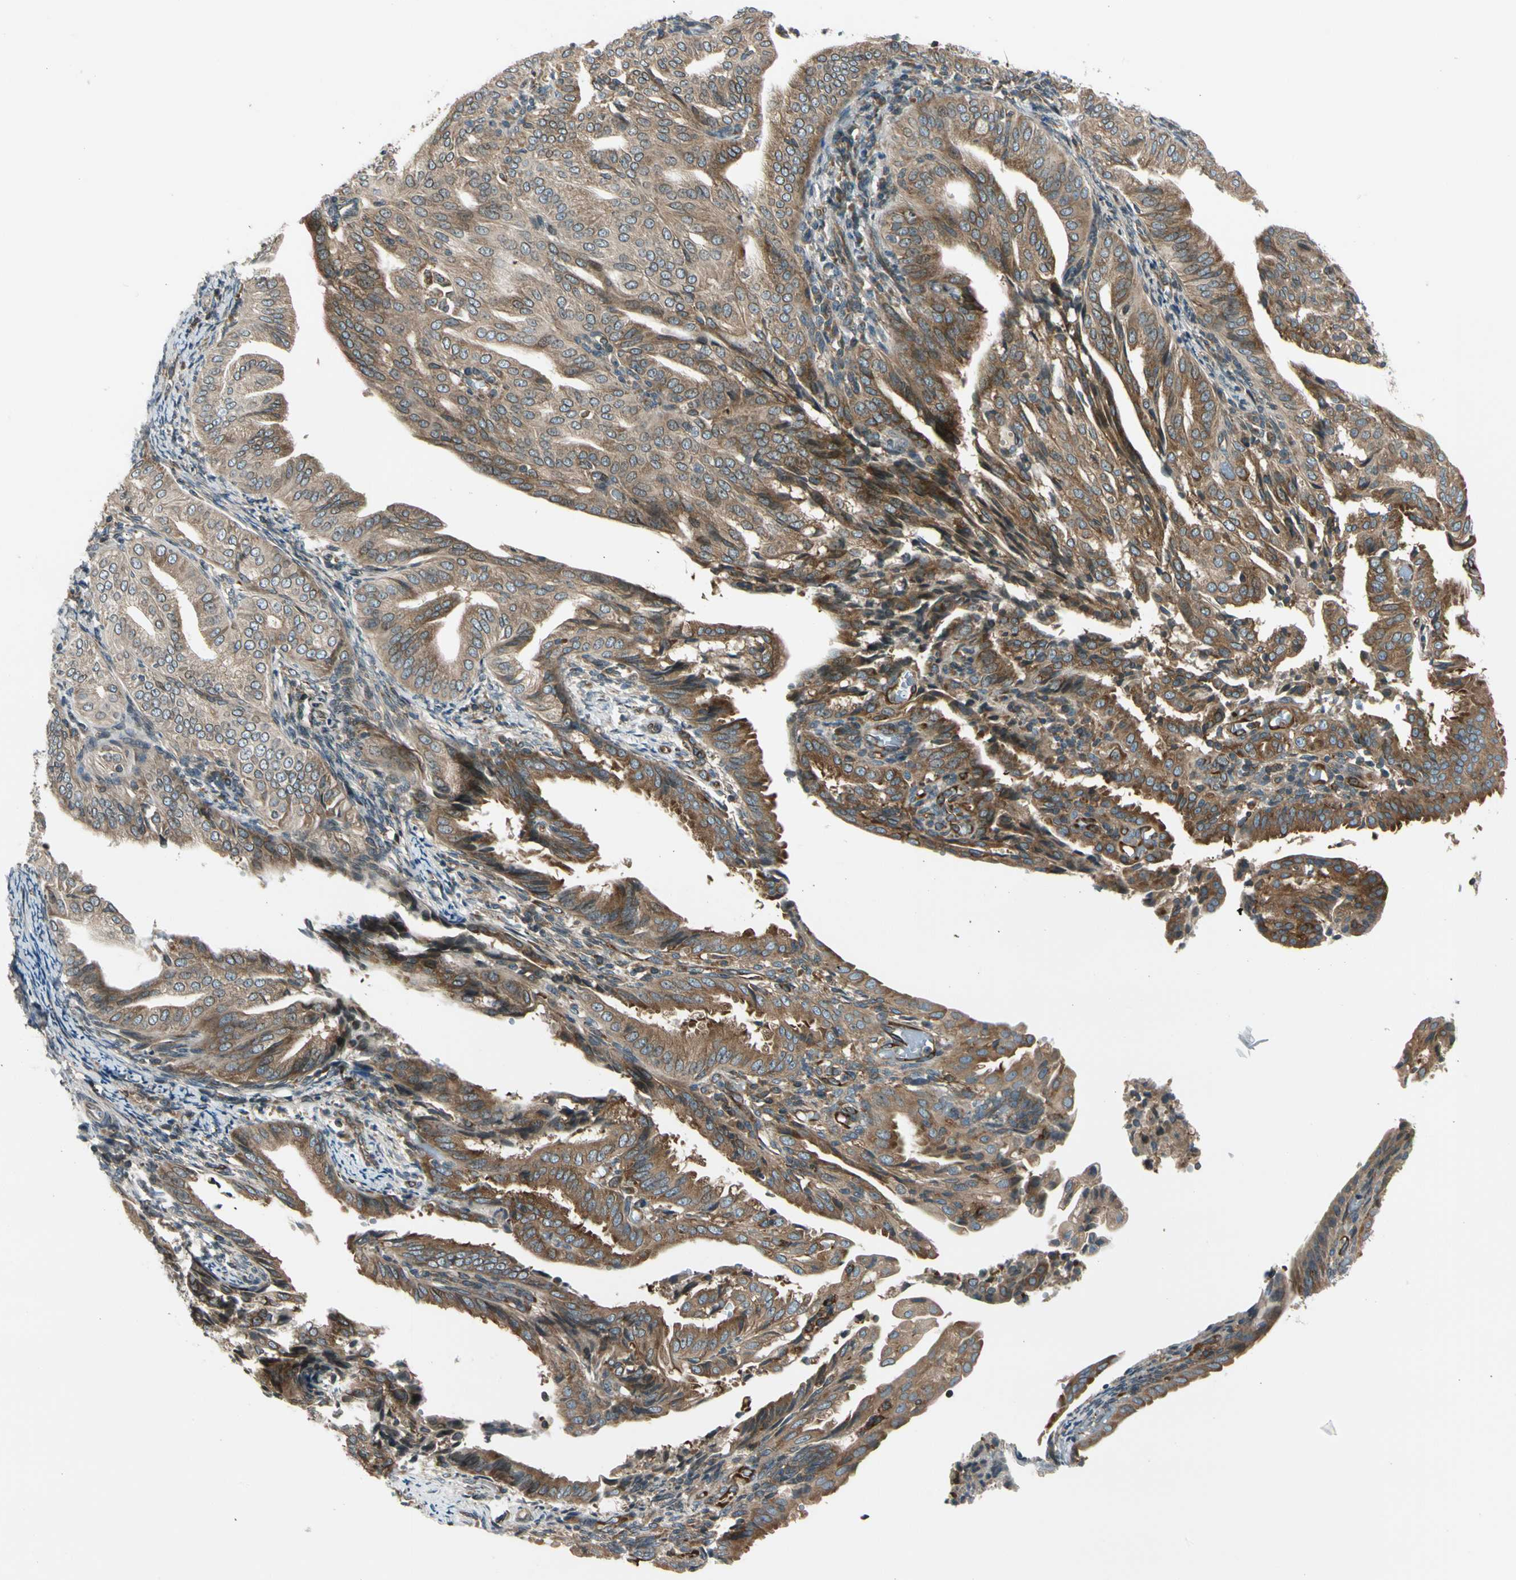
{"staining": {"intensity": "moderate", "quantity": ">75%", "location": "cytoplasmic/membranous"}, "tissue": "endometrial cancer", "cell_type": "Tumor cells", "image_type": "cancer", "snomed": [{"axis": "morphology", "description": "Adenocarcinoma, NOS"}, {"axis": "topography", "description": "Endometrium"}], "caption": "Immunohistochemistry (IHC) micrograph of neoplastic tissue: human endometrial cancer (adenocarcinoma) stained using IHC reveals medium levels of moderate protein expression localized specifically in the cytoplasmic/membranous of tumor cells, appearing as a cytoplasmic/membranous brown color.", "gene": "TRIO", "patient": {"sex": "female", "age": 58}}